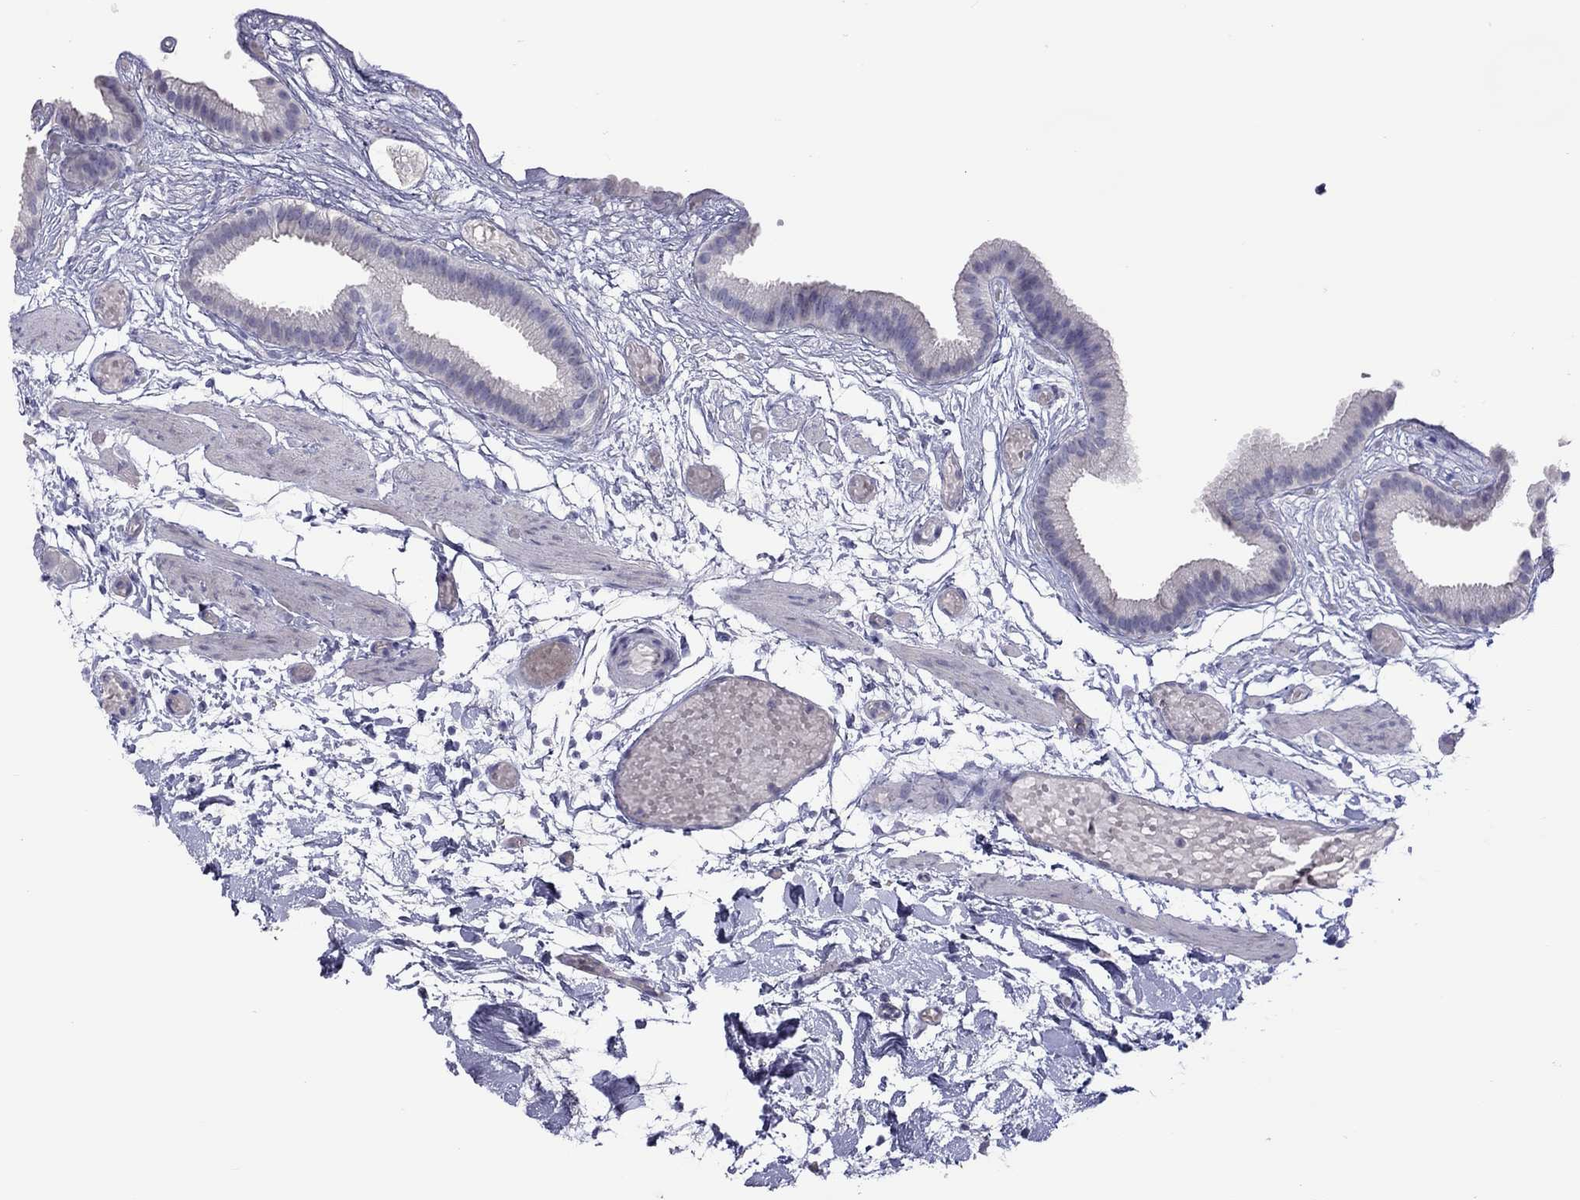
{"staining": {"intensity": "negative", "quantity": "none", "location": "none"}, "tissue": "gallbladder", "cell_type": "Glandular cells", "image_type": "normal", "snomed": [{"axis": "morphology", "description": "Normal tissue, NOS"}, {"axis": "topography", "description": "Gallbladder"}], "caption": "Protein analysis of benign gallbladder shows no significant staining in glandular cells.", "gene": "MUC16", "patient": {"sex": "female", "age": 45}}